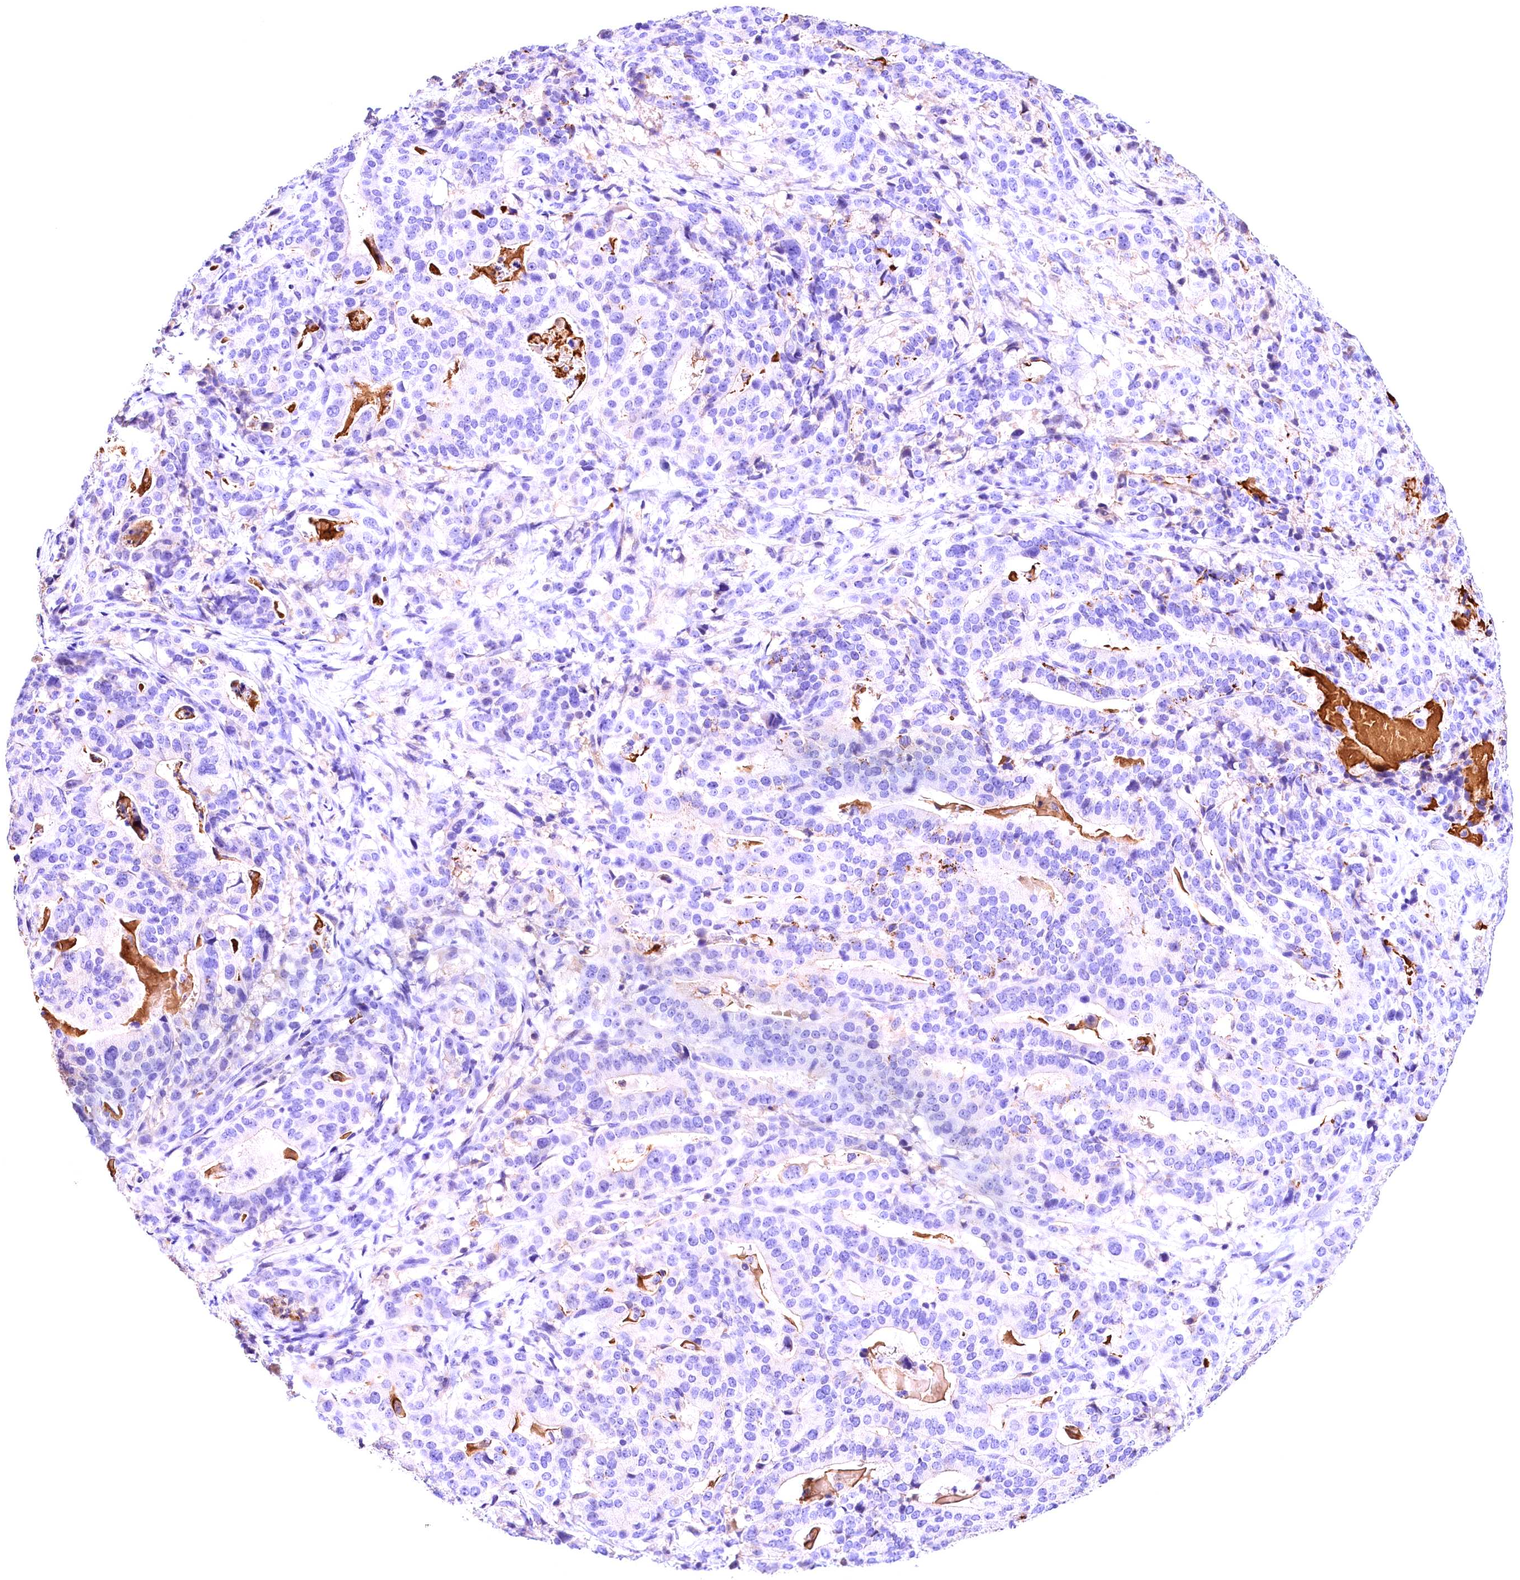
{"staining": {"intensity": "negative", "quantity": "none", "location": "none"}, "tissue": "stomach cancer", "cell_type": "Tumor cells", "image_type": "cancer", "snomed": [{"axis": "morphology", "description": "Adenocarcinoma, NOS"}, {"axis": "topography", "description": "Stomach"}], "caption": "A histopathology image of stomach cancer stained for a protein exhibits no brown staining in tumor cells.", "gene": "ARMC6", "patient": {"sex": "male", "age": 48}}